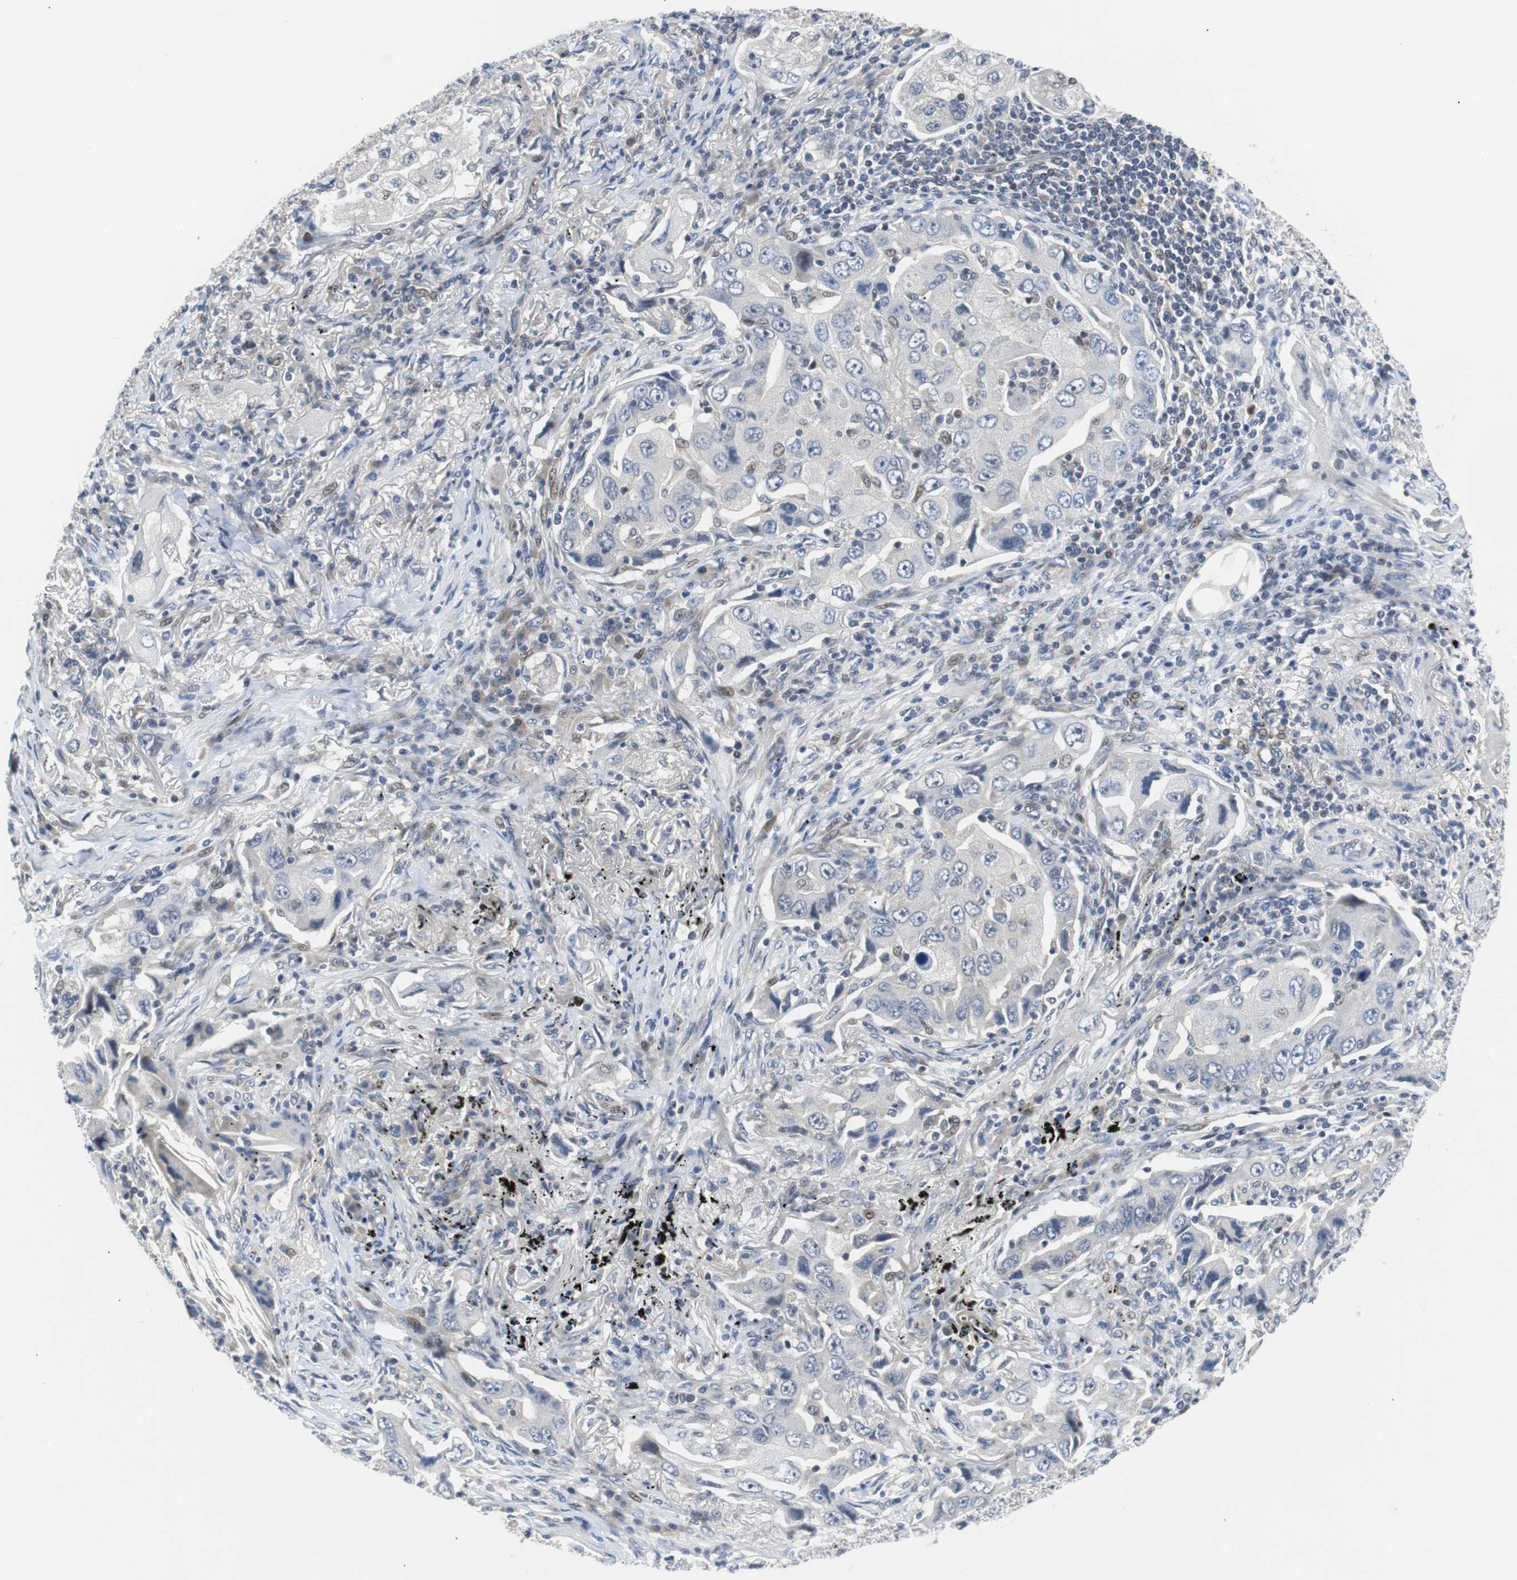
{"staining": {"intensity": "negative", "quantity": "none", "location": "none"}, "tissue": "lung cancer", "cell_type": "Tumor cells", "image_type": "cancer", "snomed": [{"axis": "morphology", "description": "Adenocarcinoma, NOS"}, {"axis": "topography", "description": "Lung"}], "caption": "Human adenocarcinoma (lung) stained for a protein using immunohistochemistry reveals no staining in tumor cells.", "gene": "MAP2K4", "patient": {"sex": "female", "age": 65}}